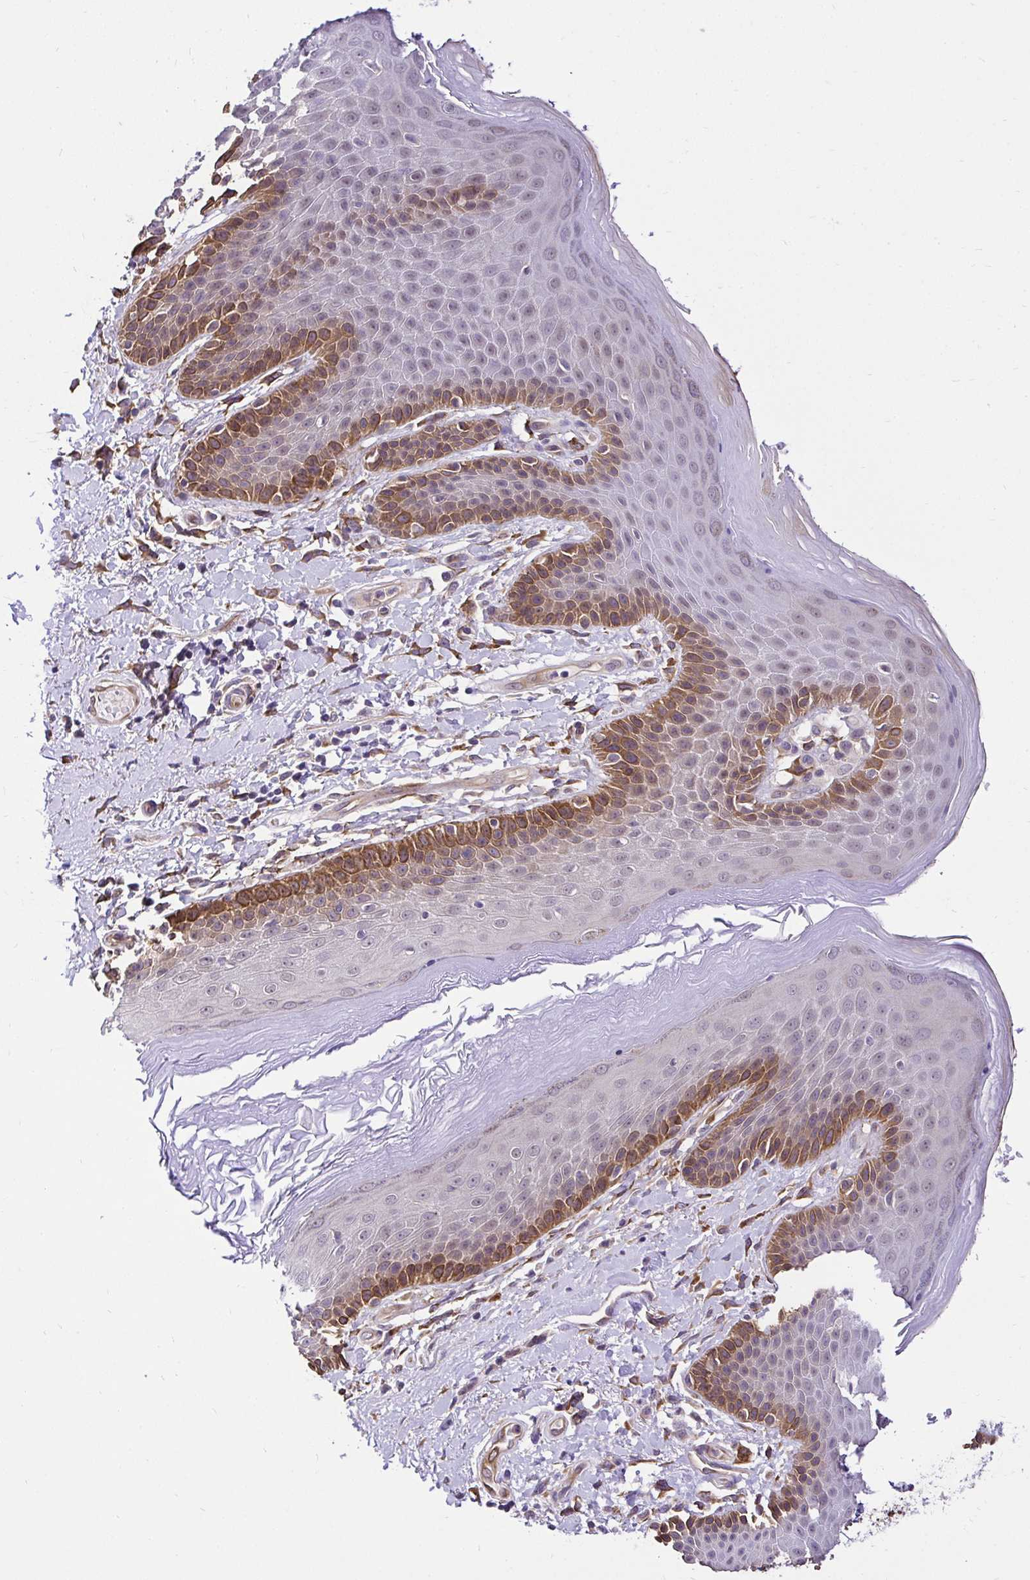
{"staining": {"intensity": "strong", "quantity": "<25%", "location": "cytoplasmic/membranous"}, "tissue": "skin", "cell_type": "Epidermal cells", "image_type": "normal", "snomed": [{"axis": "morphology", "description": "Normal tissue, NOS"}, {"axis": "topography", "description": "Anal"}, {"axis": "topography", "description": "Peripheral nerve tissue"}], "caption": "This image displays immunohistochemistry staining of benign human skin, with medium strong cytoplasmic/membranous staining in approximately <25% of epidermal cells.", "gene": "CCDC122", "patient": {"sex": "male", "age": 51}}